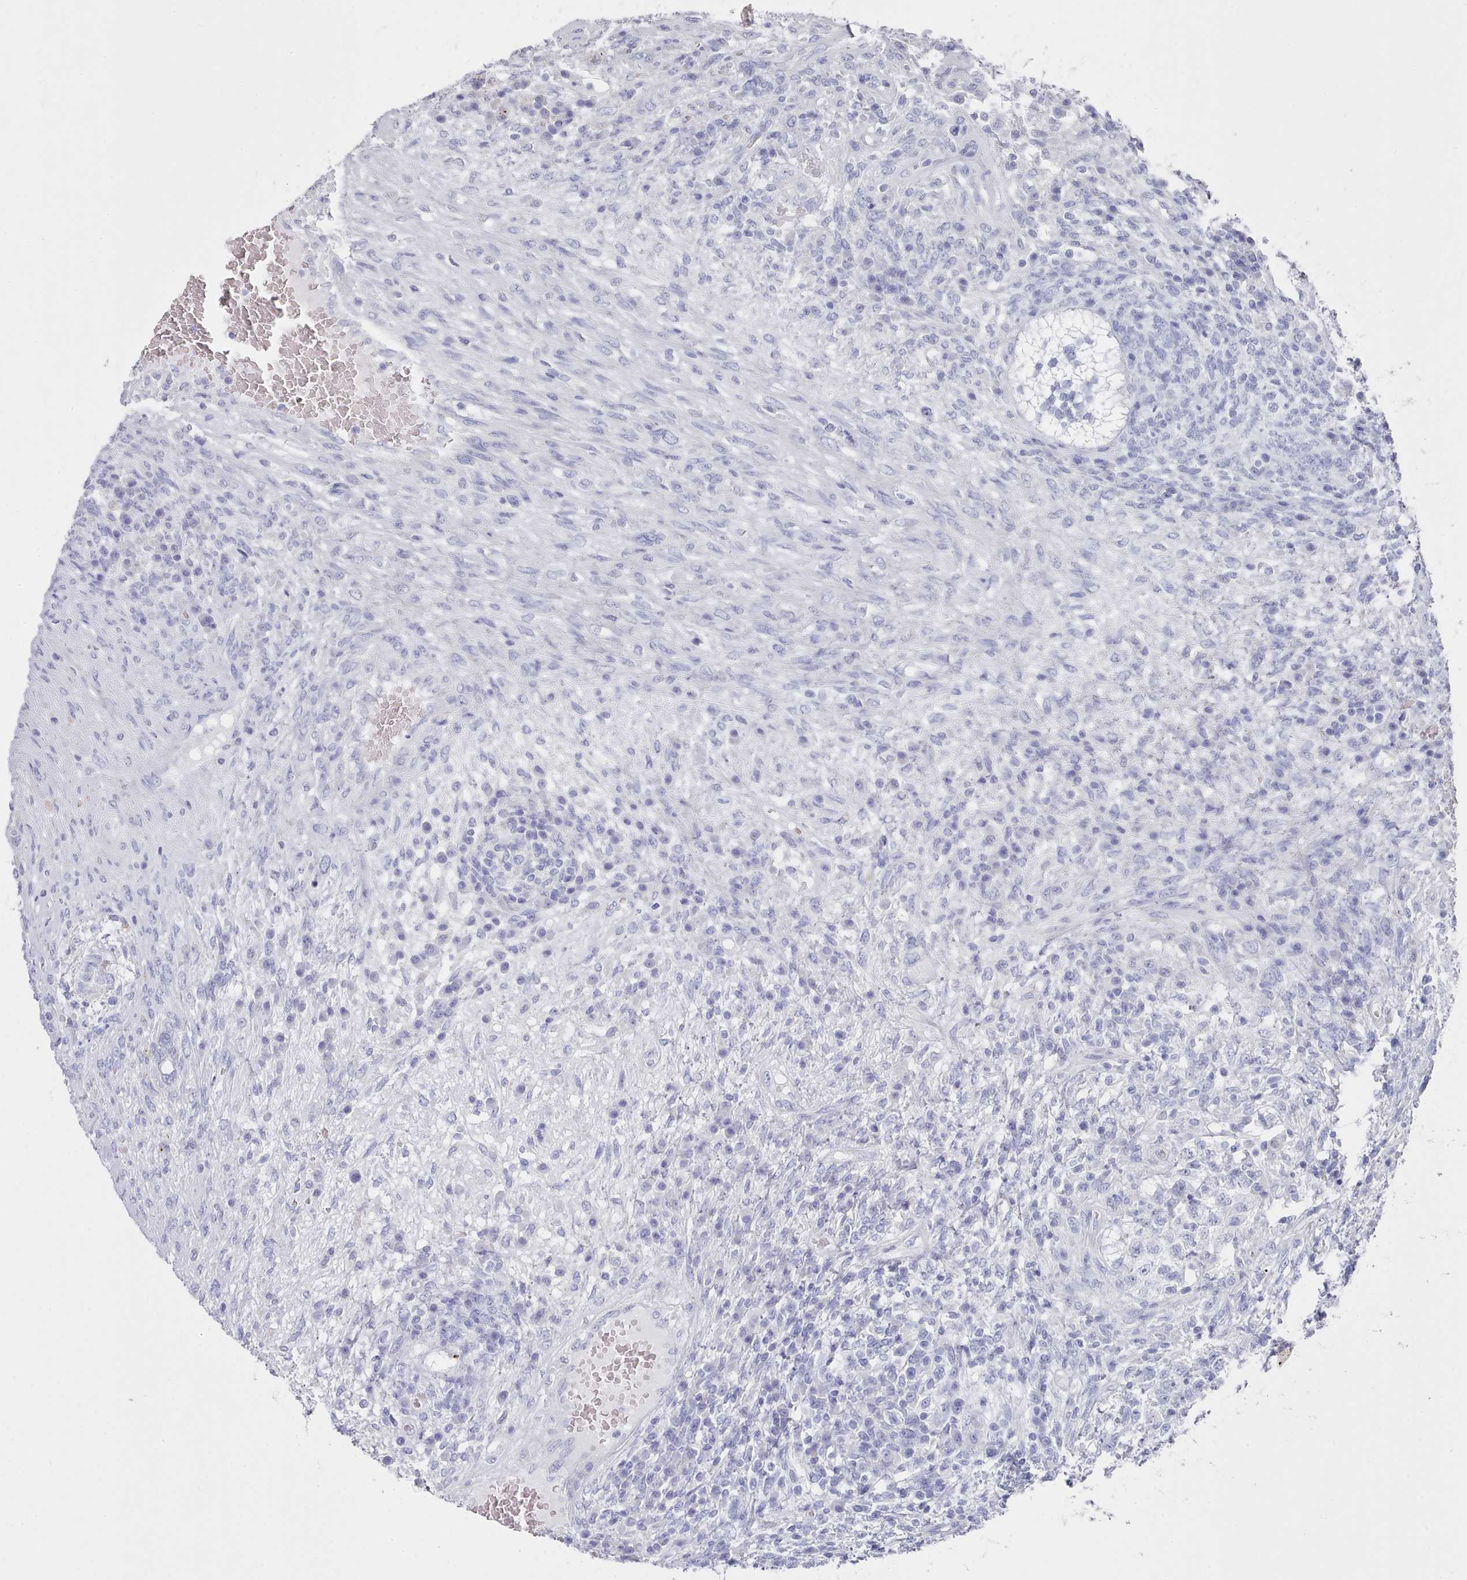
{"staining": {"intensity": "negative", "quantity": "none", "location": "none"}, "tissue": "testis cancer", "cell_type": "Tumor cells", "image_type": "cancer", "snomed": [{"axis": "morphology", "description": "Carcinoma, Embryonal, NOS"}, {"axis": "topography", "description": "Testis"}], "caption": "Tumor cells are negative for brown protein staining in testis embryonal carcinoma. Nuclei are stained in blue.", "gene": "LRRC37A", "patient": {"sex": "male", "age": 26}}